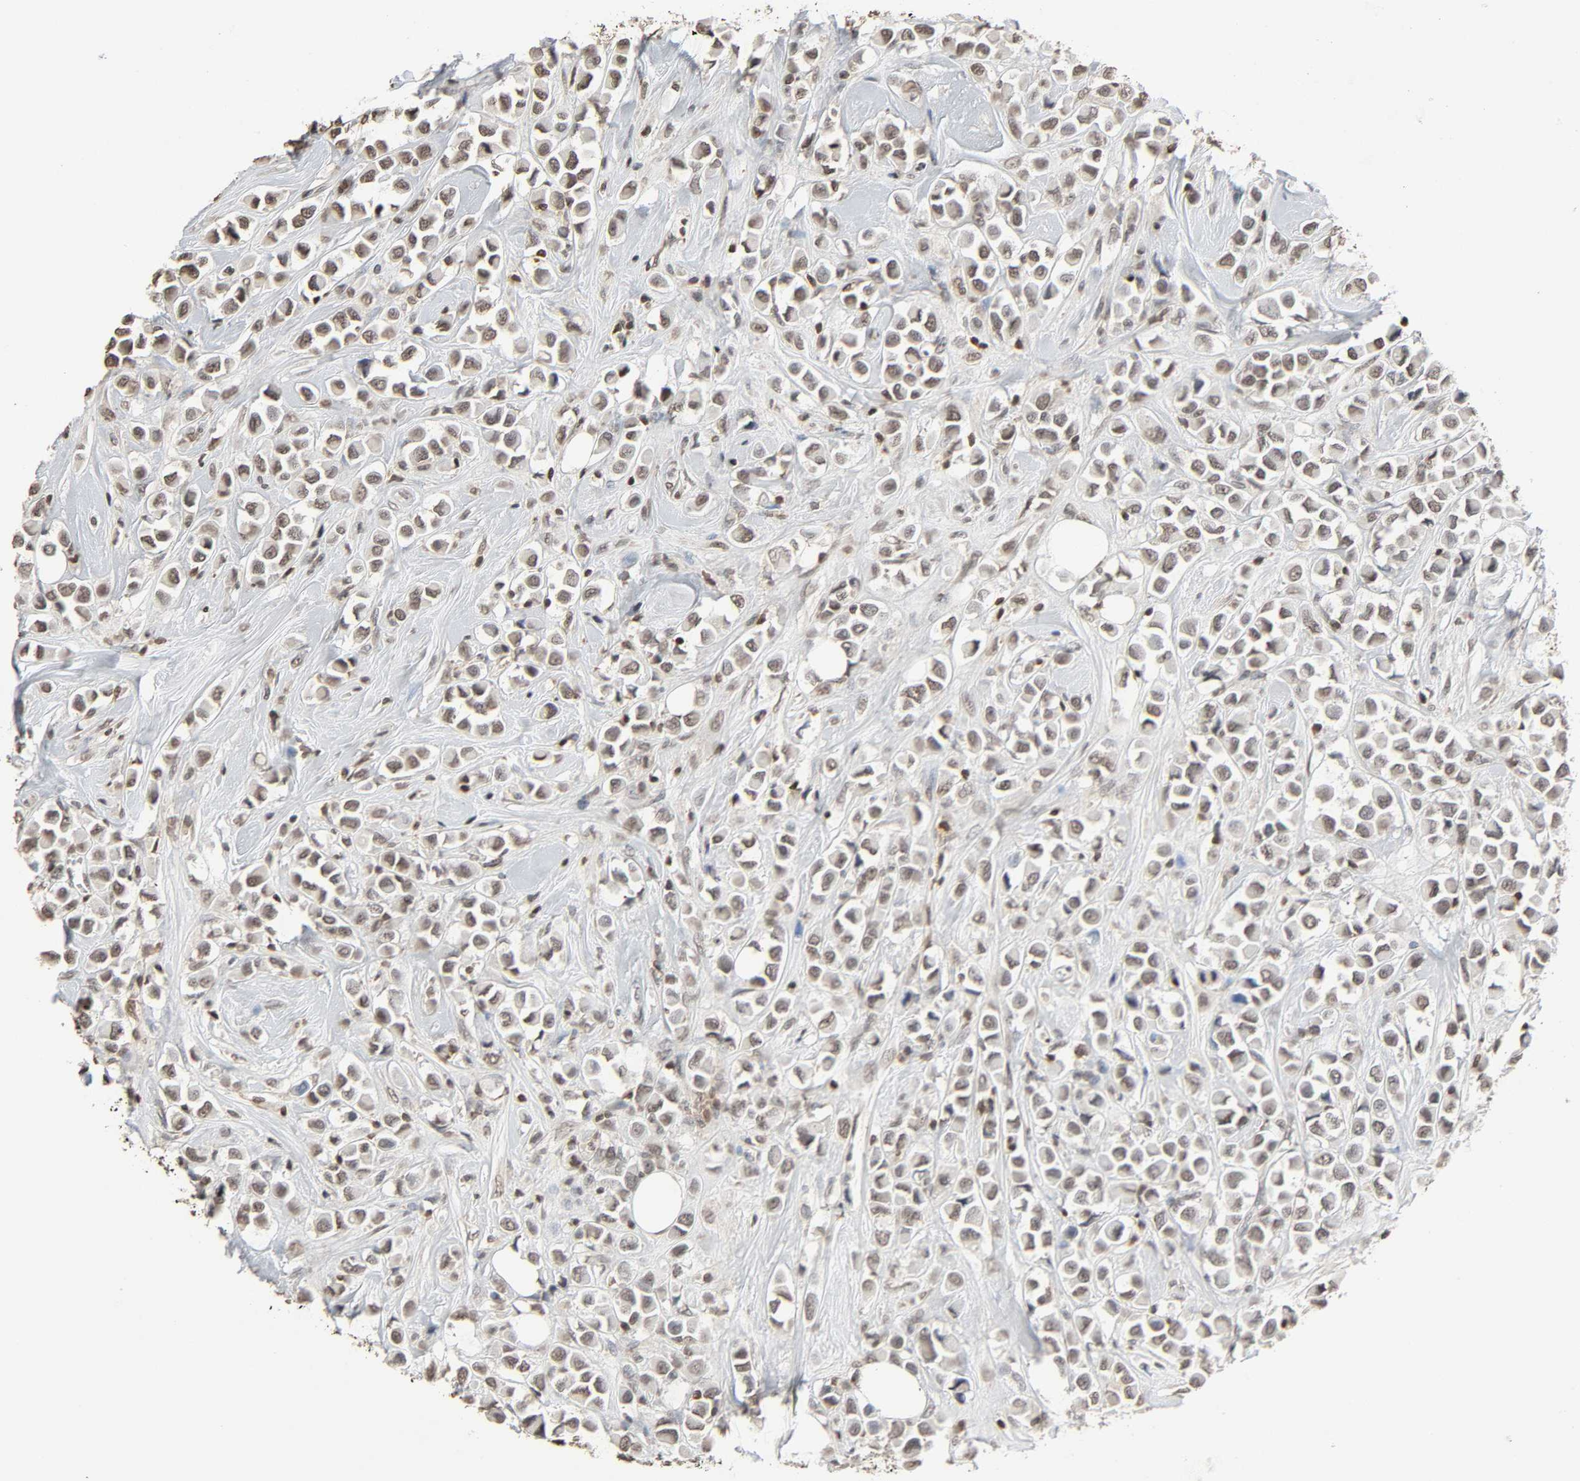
{"staining": {"intensity": "weak", "quantity": ">75%", "location": "nuclear"}, "tissue": "breast cancer", "cell_type": "Tumor cells", "image_type": "cancer", "snomed": [{"axis": "morphology", "description": "Duct carcinoma"}, {"axis": "topography", "description": "Breast"}], "caption": "A low amount of weak nuclear expression is seen in about >75% of tumor cells in breast infiltrating ductal carcinoma tissue. The protein of interest is shown in brown color, while the nuclei are stained blue.", "gene": "STK4", "patient": {"sex": "female", "age": 61}}